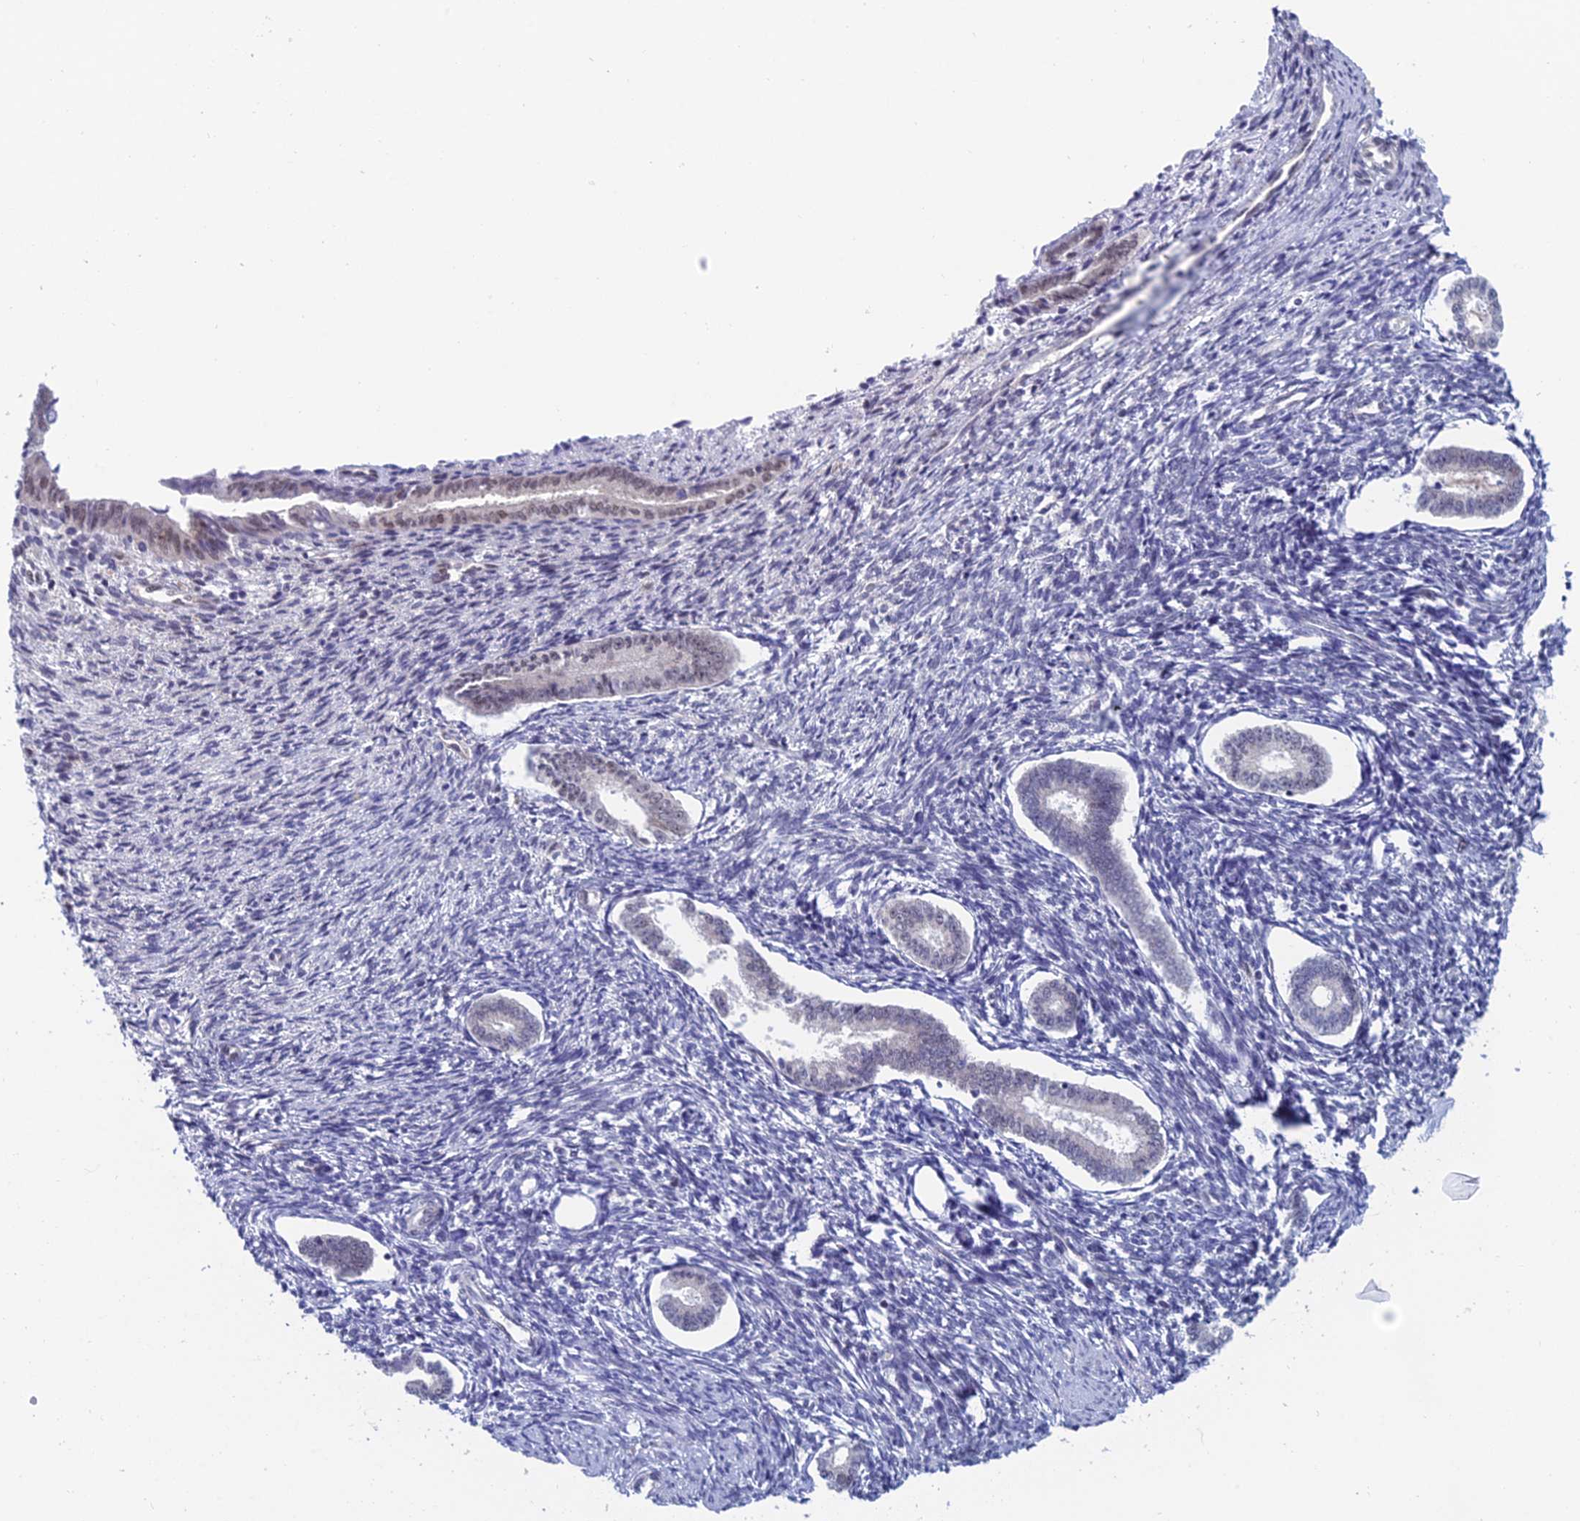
{"staining": {"intensity": "negative", "quantity": "none", "location": "none"}, "tissue": "endometrium", "cell_type": "Cells in endometrial stroma", "image_type": "normal", "snomed": [{"axis": "morphology", "description": "Normal tissue, NOS"}, {"axis": "topography", "description": "Endometrium"}], "caption": "High magnification brightfield microscopy of normal endometrium stained with DAB (brown) and counterstained with hematoxylin (blue): cells in endometrial stroma show no significant expression. (Stains: DAB immunohistochemistry with hematoxylin counter stain, Microscopy: brightfield microscopy at high magnification).", "gene": "NABP2", "patient": {"sex": "female", "age": 56}}